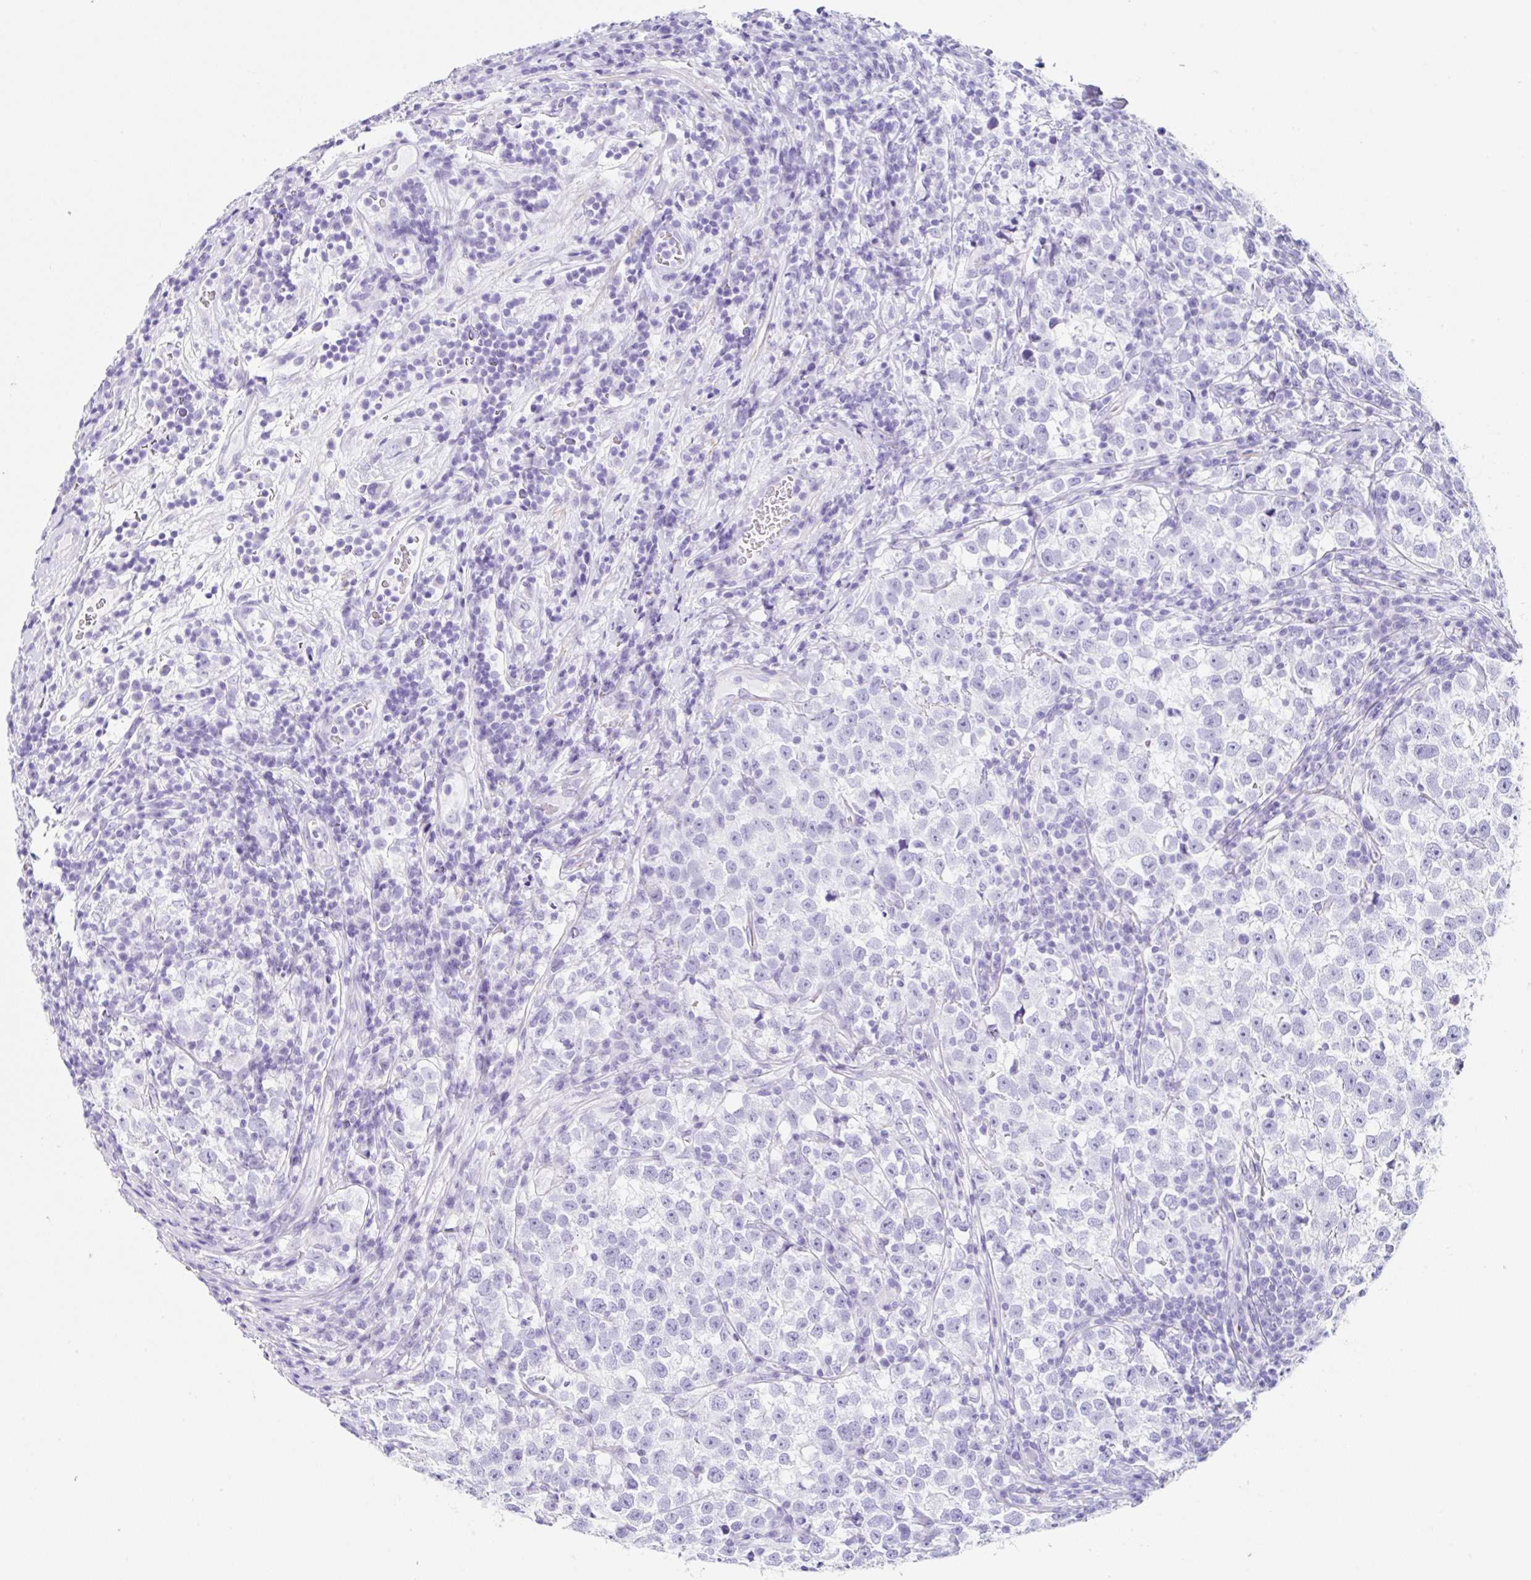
{"staining": {"intensity": "negative", "quantity": "none", "location": "none"}, "tissue": "testis cancer", "cell_type": "Tumor cells", "image_type": "cancer", "snomed": [{"axis": "morphology", "description": "Normal tissue, NOS"}, {"axis": "morphology", "description": "Seminoma, NOS"}, {"axis": "topography", "description": "Testis"}], "caption": "Tumor cells show no significant protein positivity in seminoma (testis).", "gene": "CLDND2", "patient": {"sex": "male", "age": 43}}